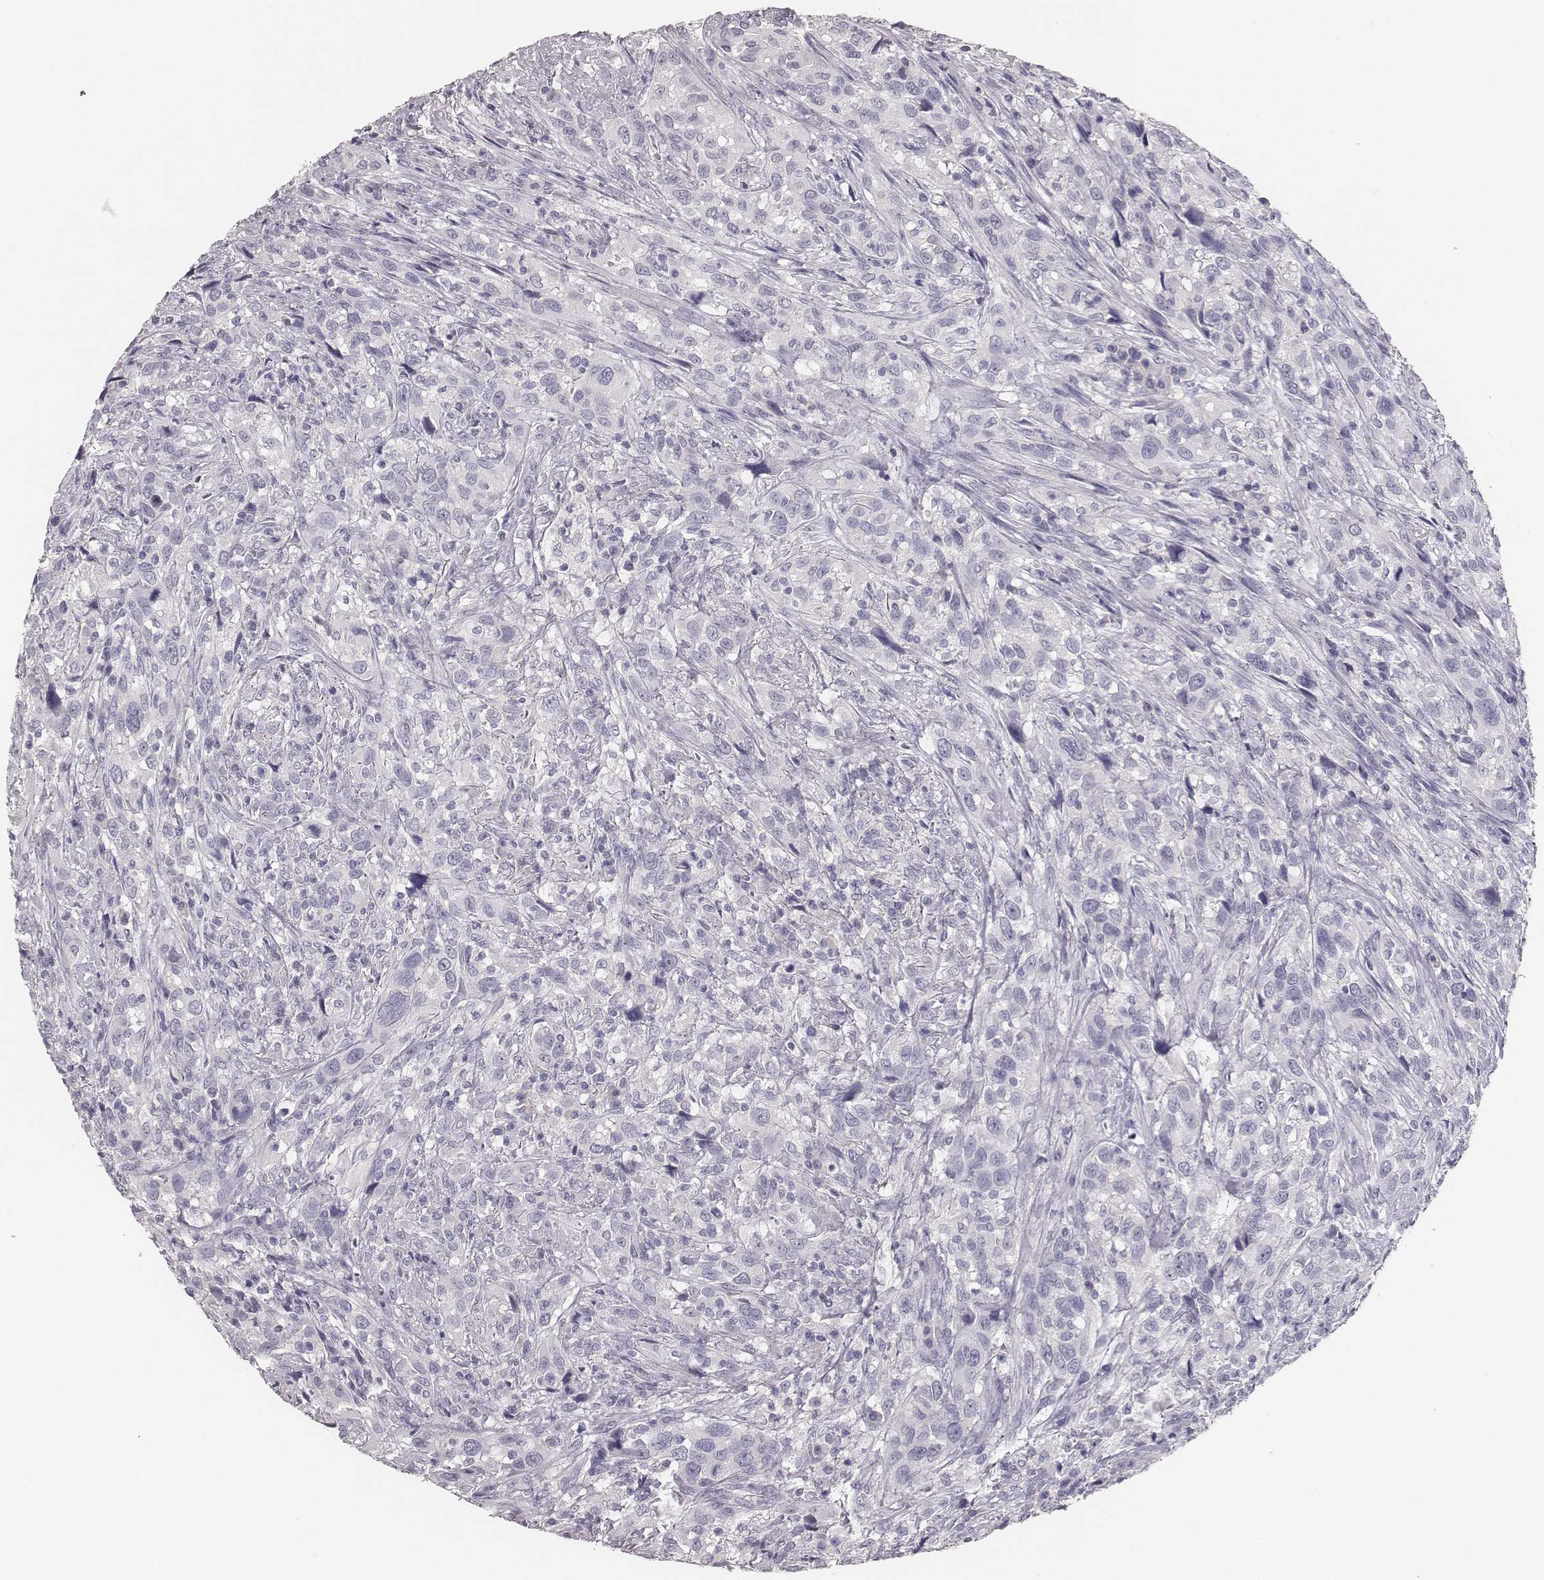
{"staining": {"intensity": "negative", "quantity": "none", "location": "none"}, "tissue": "urothelial cancer", "cell_type": "Tumor cells", "image_type": "cancer", "snomed": [{"axis": "morphology", "description": "Urothelial carcinoma, NOS"}, {"axis": "morphology", "description": "Urothelial carcinoma, High grade"}, {"axis": "topography", "description": "Urinary bladder"}], "caption": "High power microscopy image of an immunohistochemistry (IHC) photomicrograph of transitional cell carcinoma, revealing no significant expression in tumor cells.", "gene": "MYH6", "patient": {"sex": "female", "age": 64}}